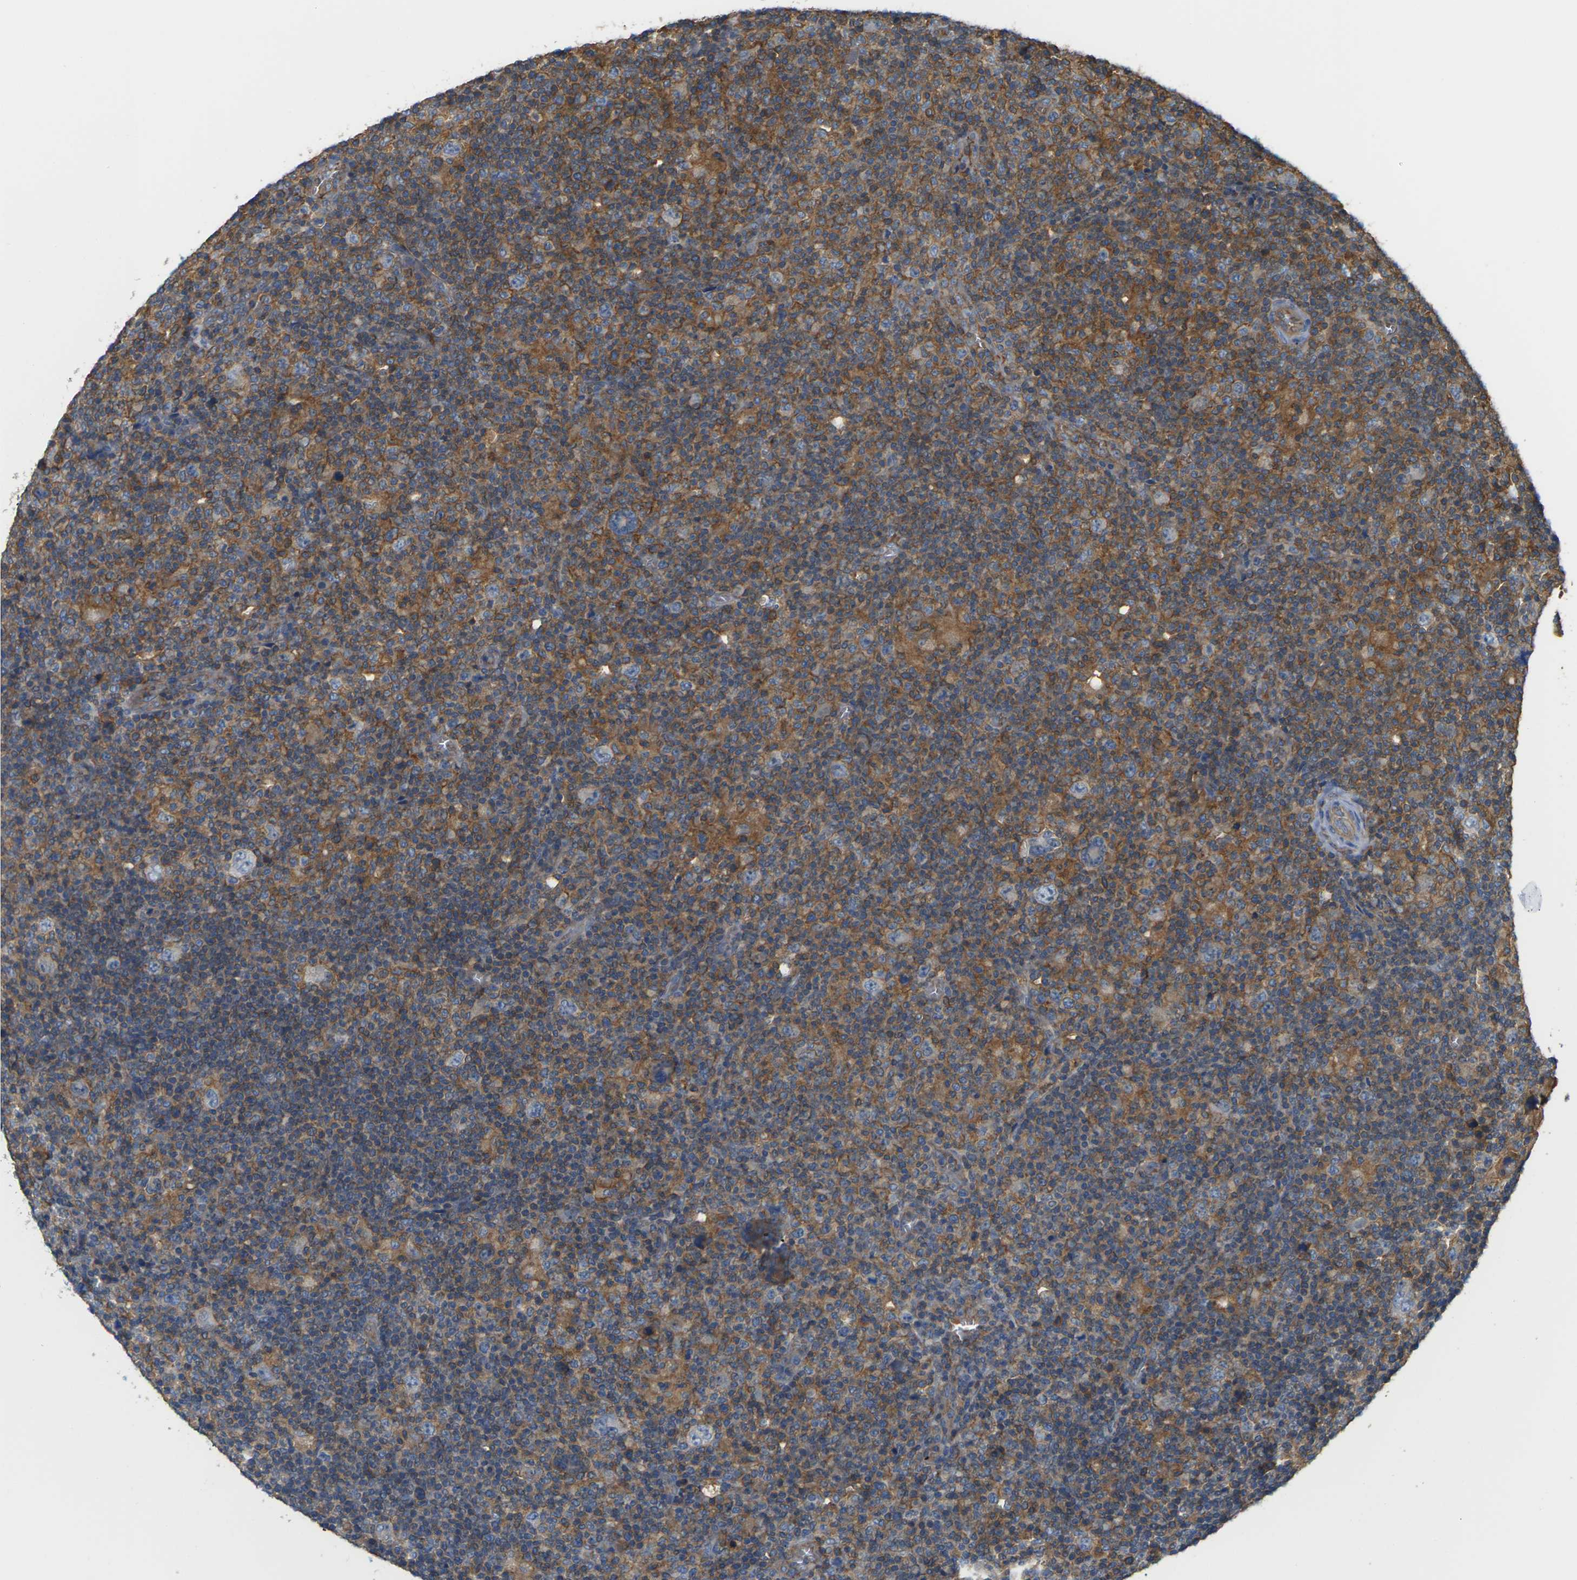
{"staining": {"intensity": "weak", "quantity": "<25%", "location": "cytoplasmic/membranous"}, "tissue": "lymphoma", "cell_type": "Tumor cells", "image_type": "cancer", "snomed": [{"axis": "morphology", "description": "Hodgkin's disease, NOS"}, {"axis": "topography", "description": "Lymph node"}], "caption": "A photomicrograph of lymphoma stained for a protein displays no brown staining in tumor cells. The staining was performed using DAB to visualize the protein expression in brown, while the nuclei were stained in blue with hematoxylin (Magnification: 20x).", "gene": "IQGAP1", "patient": {"sex": "female", "age": 57}}